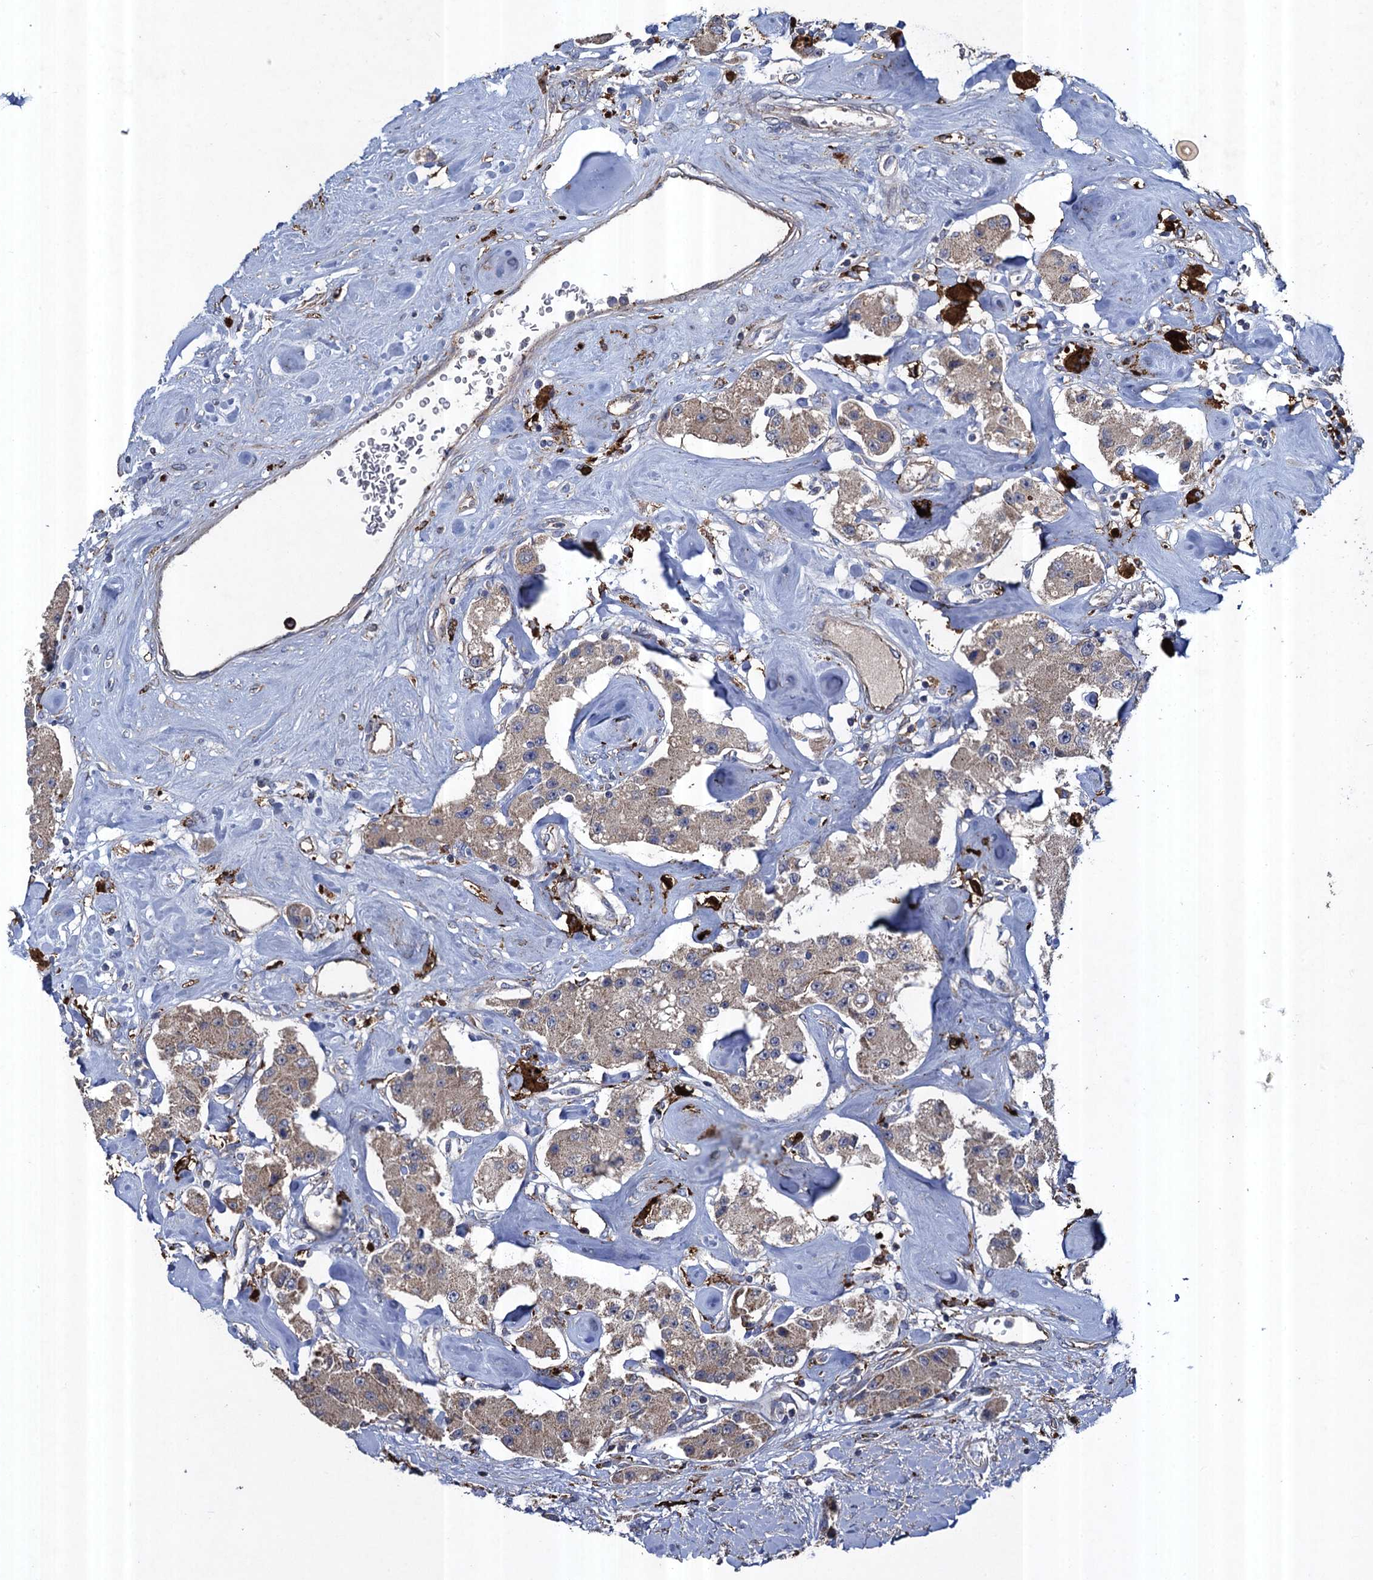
{"staining": {"intensity": "weak", "quantity": ">75%", "location": "cytoplasmic/membranous"}, "tissue": "carcinoid", "cell_type": "Tumor cells", "image_type": "cancer", "snomed": [{"axis": "morphology", "description": "Carcinoid, malignant, NOS"}, {"axis": "topography", "description": "Pancreas"}], "caption": "DAB (3,3'-diaminobenzidine) immunohistochemical staining of carcinoid (malignant) displays weak cytoplasmic/membranous protein positivity in approximately >75% of tumor cells. (DAB (3,3'-diaminobenzidine) IHC, brown staining for protein, blue staining for nuclei).", "gene": "TXNDC11", "patient": {"sex": "male", "age": 41}}